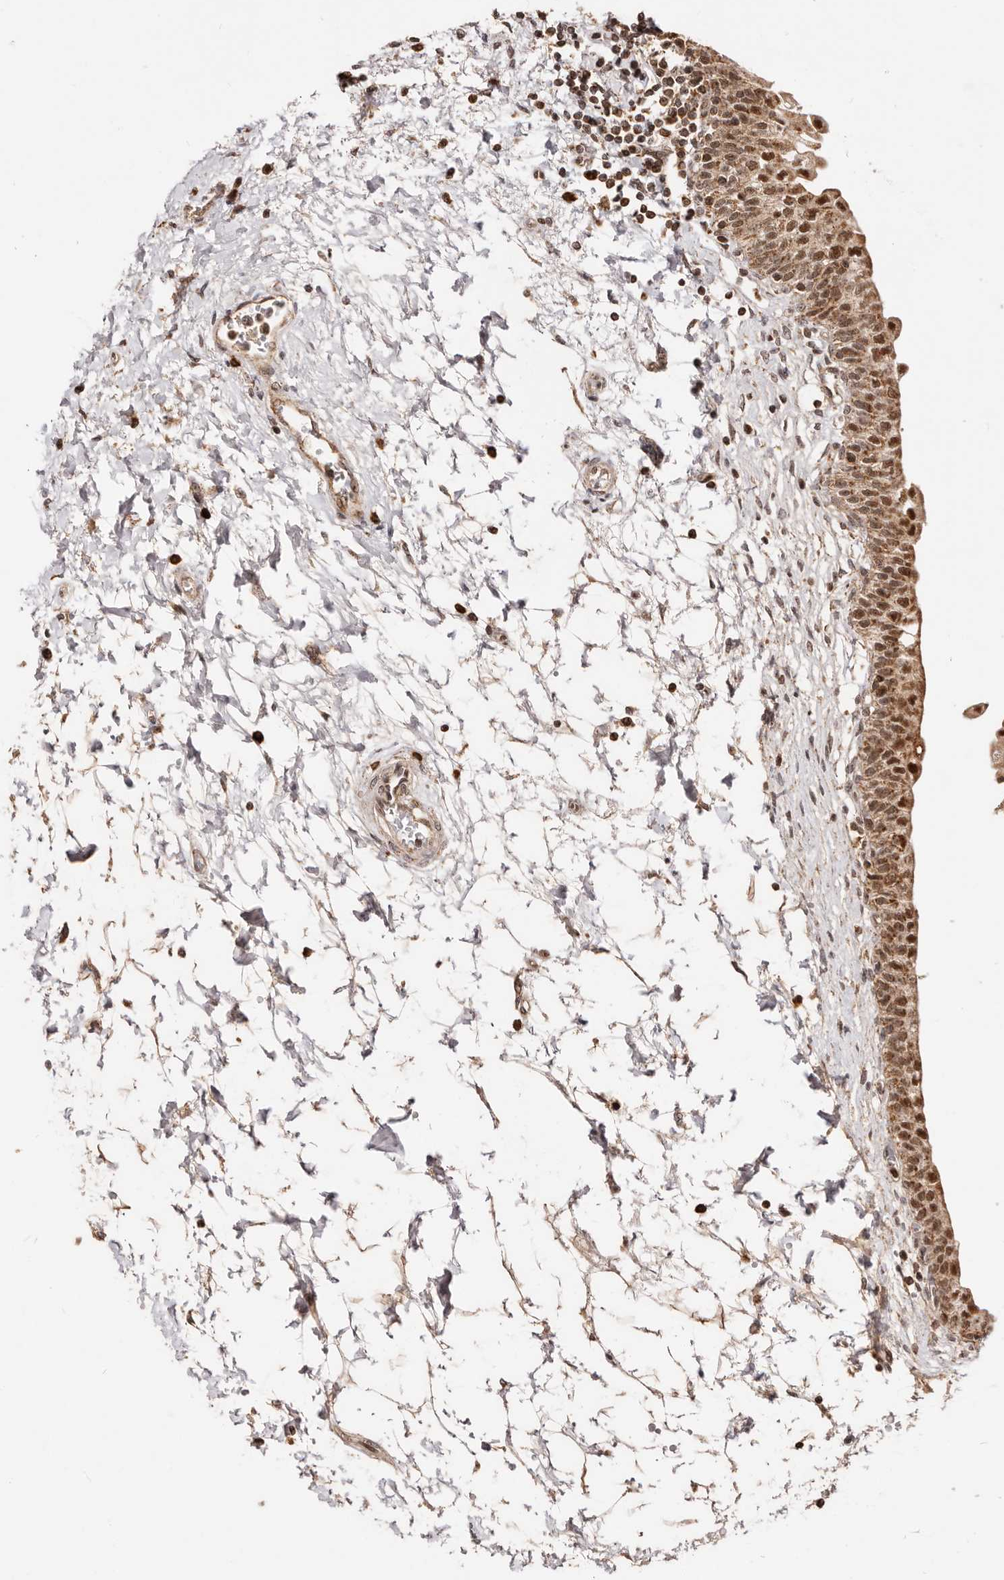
{"staining": {"intensity": "strong", "quantity": ">75%", "location": "cytoplasmic/membranous,nuclear"}, "tissue": "urinary bladder", "cell_type": "Urothelial cells", "image_type": "normal", "snomed": [{"axis": "morphology", "description": "Normal tissue, NOS"}, {"axis": "topography", "description": "Urinary bladder"}], "caption": "A high amount of strong cytoplasmic/membranous,nuclear staining is appreciated in about >75% of urothelial cells in normal urinary bladder. (IHC, brightfield microscopy, high magnification).", "gene": "SEC14L1", "patient": {"sex": "male", "age": 55}}